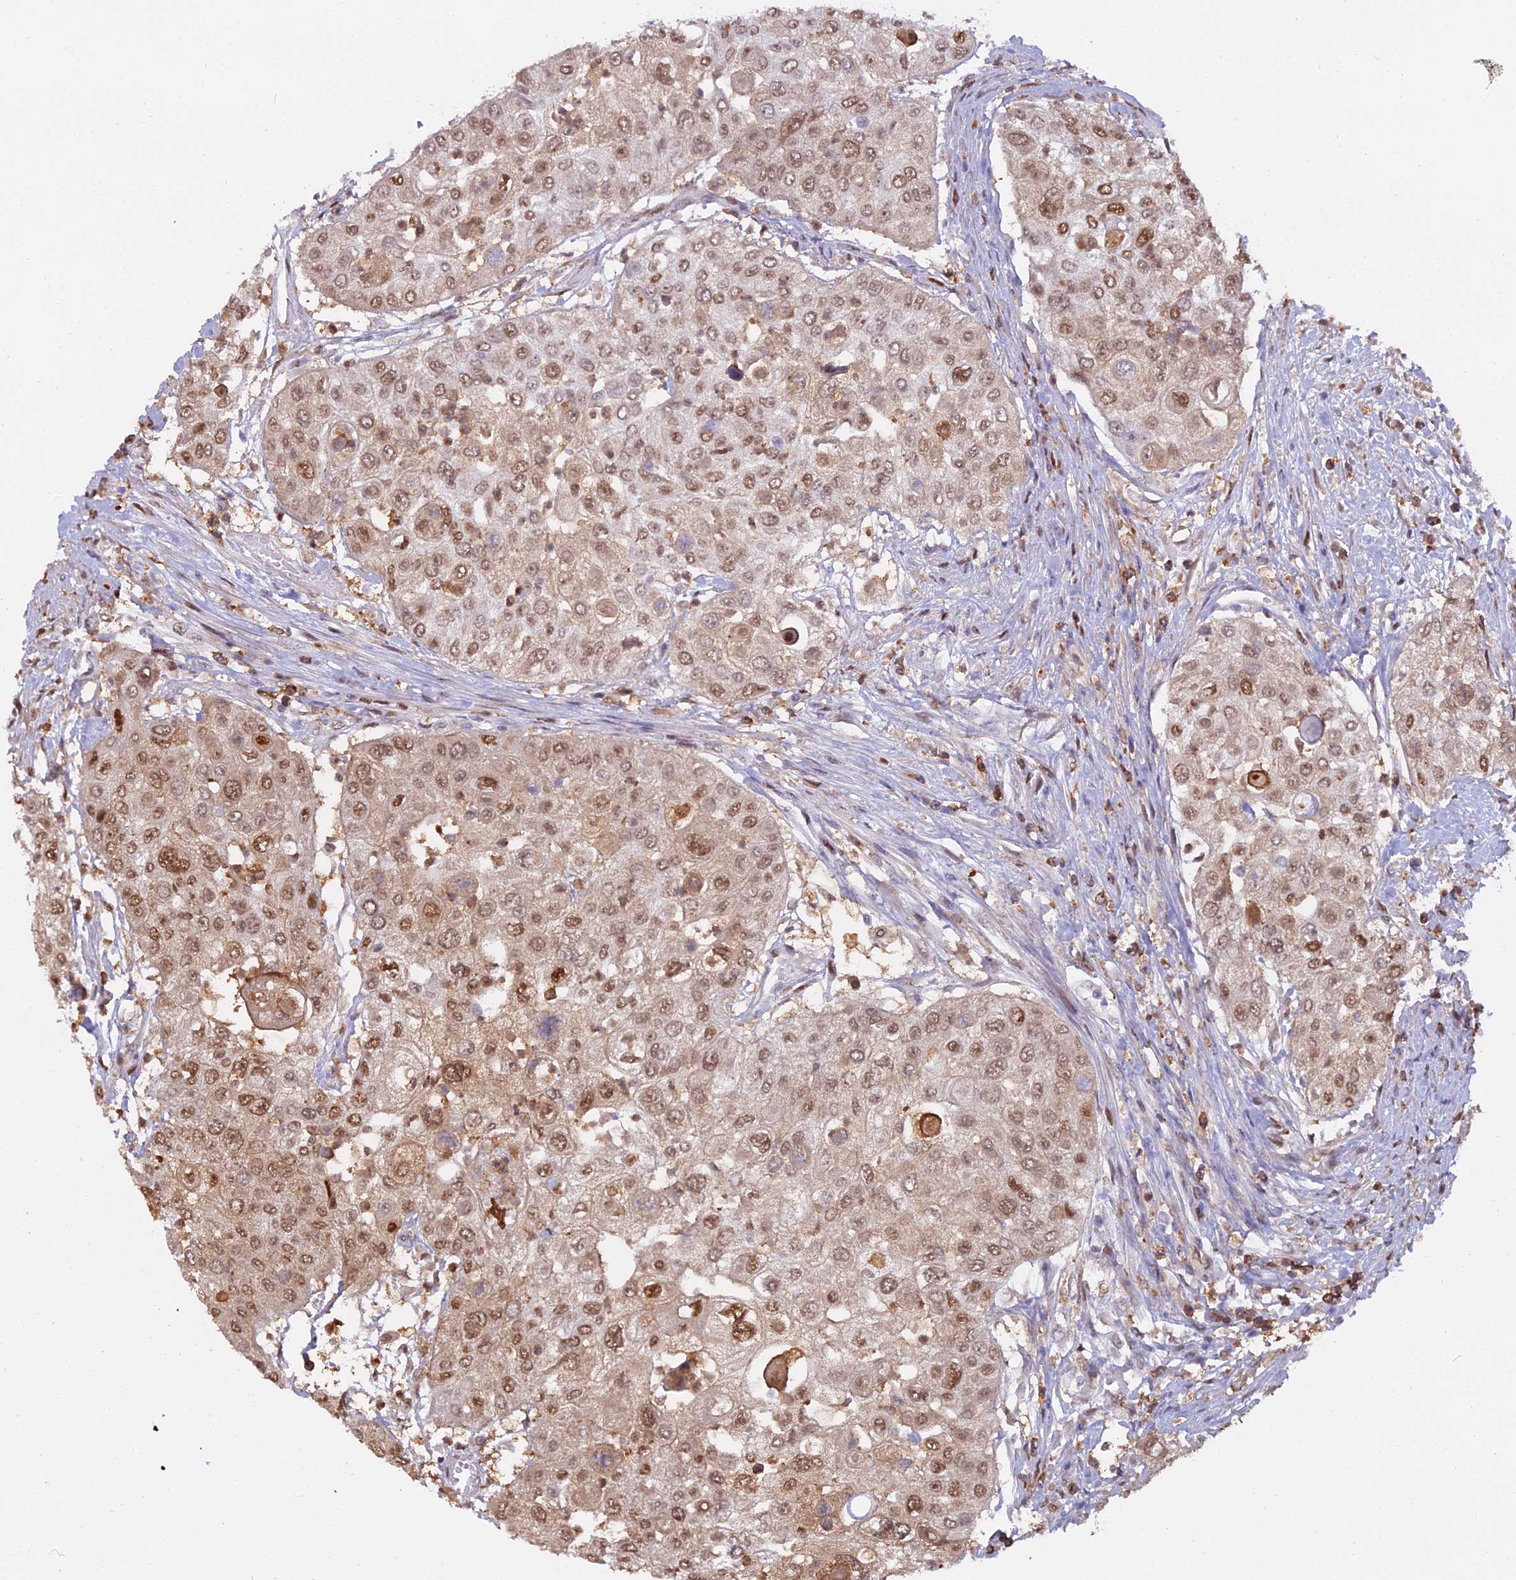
{"staining": {"intensity": "moderate", "quantity": ">75%", "location": "nuclear"}, "tissue": "urothelial cancer", "cell_type": "Tumor cells", "image_type": "cancer", "snomed": [{"axis": "morphology", "description": "Urothelial carcinoma, High grade"}, {"axis": "topography", "description": "Urinary bladder"}], "caption": "Human urothelial carcinoma (high-grade) stained with a brown dye exhibits moderate nuclear positive positivity in approximately >75% of tumor cells.", "gene": "NPEPL1", "patient": {"sex": "female", "age": 79}}